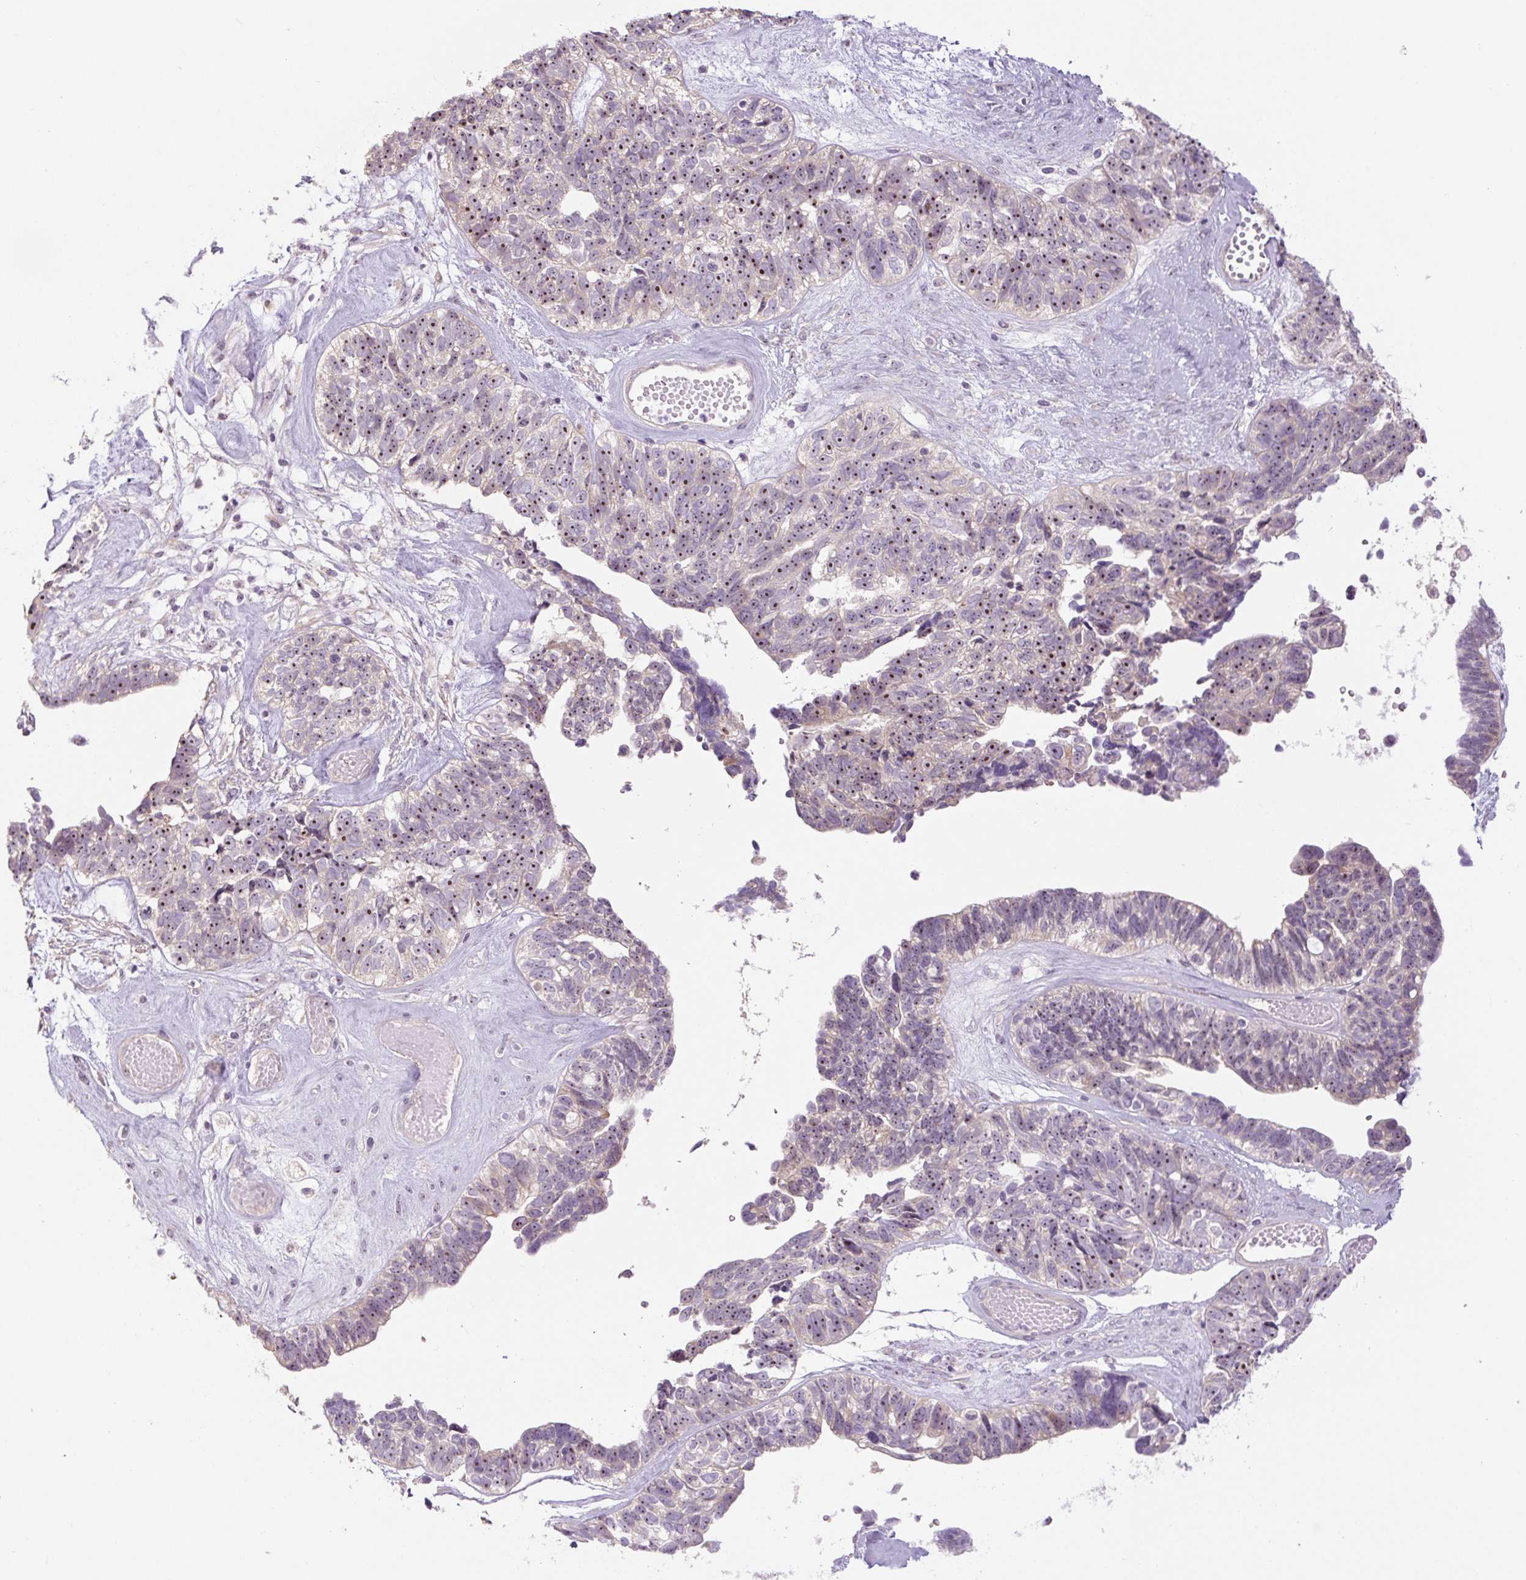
{"staining": {"intensity": "moderate", "quantity": "25%-75%", "location": "nuclear"}, "tissue": "ovarian cancer", "cell_type": "Tumor cells", "image_type": "cancer", "snomed": [{"axis": "morphology", "description": "Cystadenocarcinoma, serous, NOS"}, {"axis": "topography", "description": "Ovary"}], "caption": "This image exhibits ovarian serous cystadenocarcinoma stained with immunohistochemistry (IHC) to label a protein in brown. The nuclear of tumor cells show moderate positivity for the protein. Nuclei are counter-stained blue.", "gene": "TMEM151B", "patient": {"sex": "female", "age": 79}}